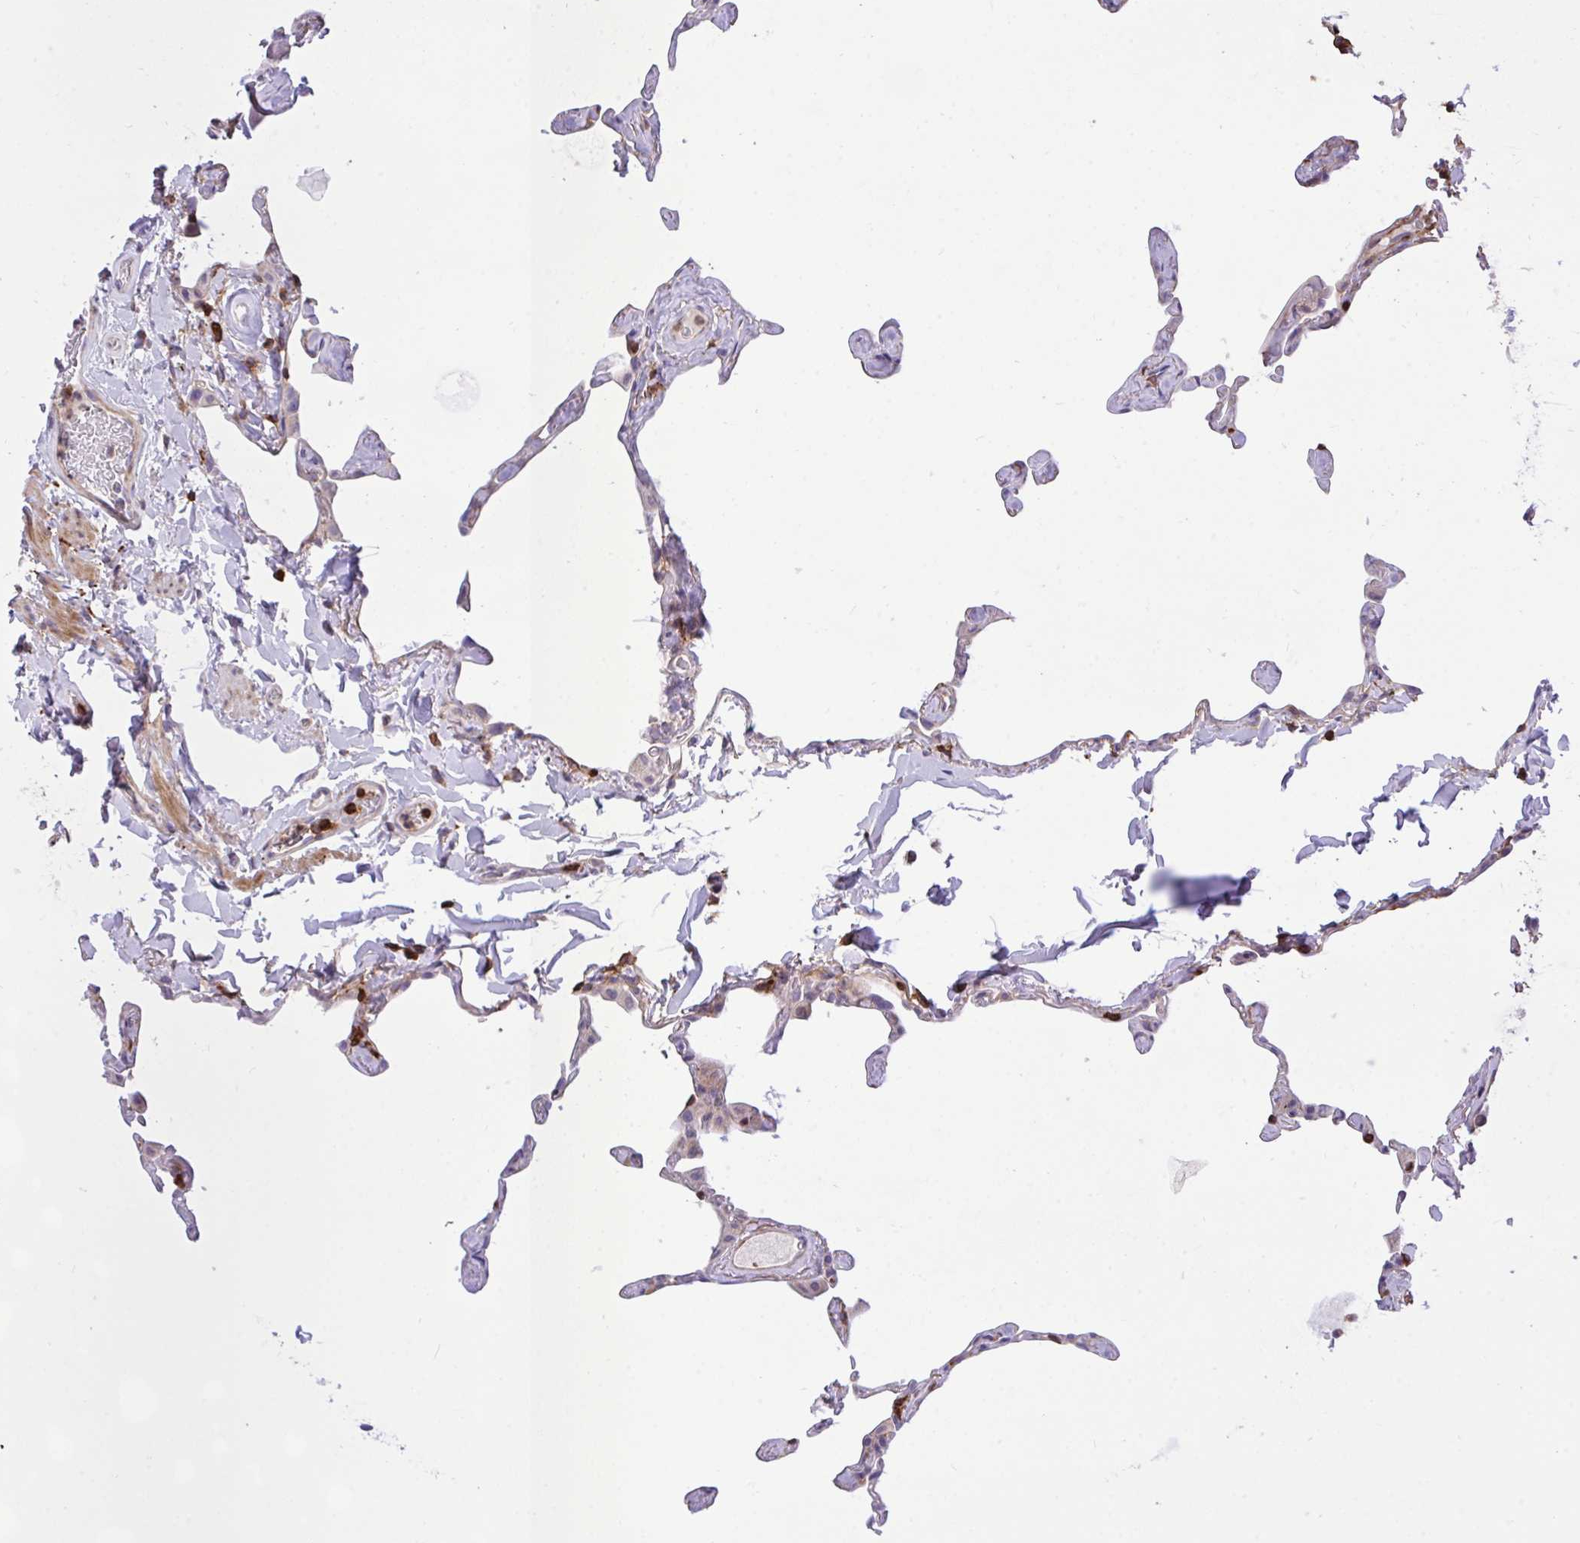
{"staining": {"intensity": "moderate", "quantity": "25%-75%", "location": "cytoplasmic/membranous"}, "tissue": "lung", "cell_type": "Alveolar cells", "image_type": "normal", "snomed": [{"axis": "morphology", "description": "Normal tissue, NOS"}, {"axis": "topography", "description": "Lung"}], "caption": "IHC (DAB (3,3'-diaminobenzidine)) staining of unremarkable lung shows moderate cytoplasmic/membranous protein expression in about 25%-75% of alveolar cells.", "gene": "ERI1", "patient": {"sex": "male", "age": 65}}